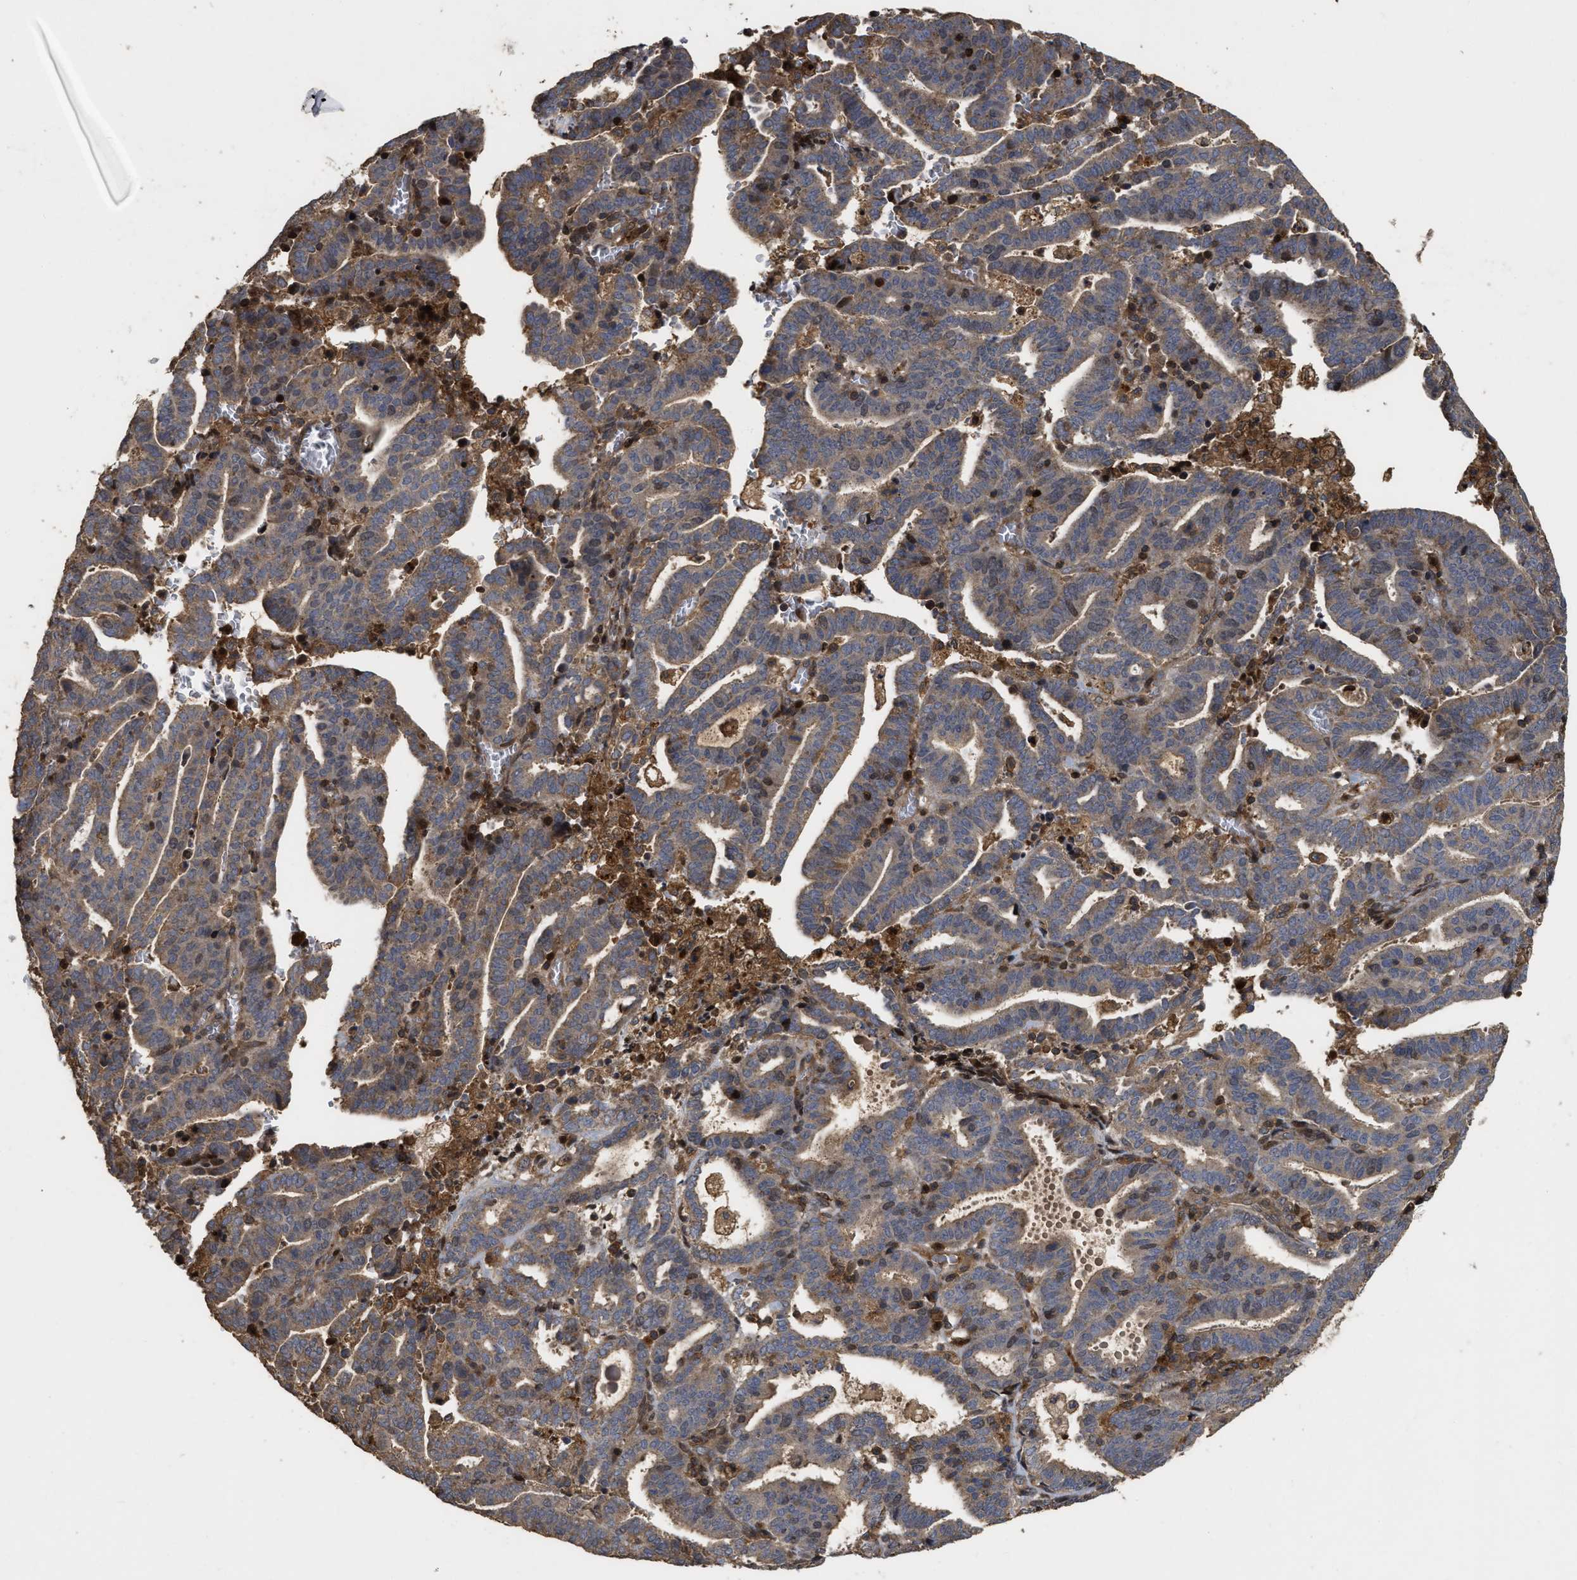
{"staining": {"intensity": "weak", "quantity": ">75%", "location": "cytoplasmic/membranous"}, "tissue": "endometrial cancer", "cell_type": "Tumor cells", "image_type": "cancer", "snomed": [{"axis": "morphology", "description": "Adenocarcinoma, NOS"}, {"axis": "topography", "description": "Uterus"}], "caption": "Immunohistochemical staining of endometrial adenocarcinoma exhibits low levels of weak cytoplasmic/membranous staining in approximately >75% of tumor cells.", "gene": "CBR3", "patient": {"sex": "female", "age": 83}}